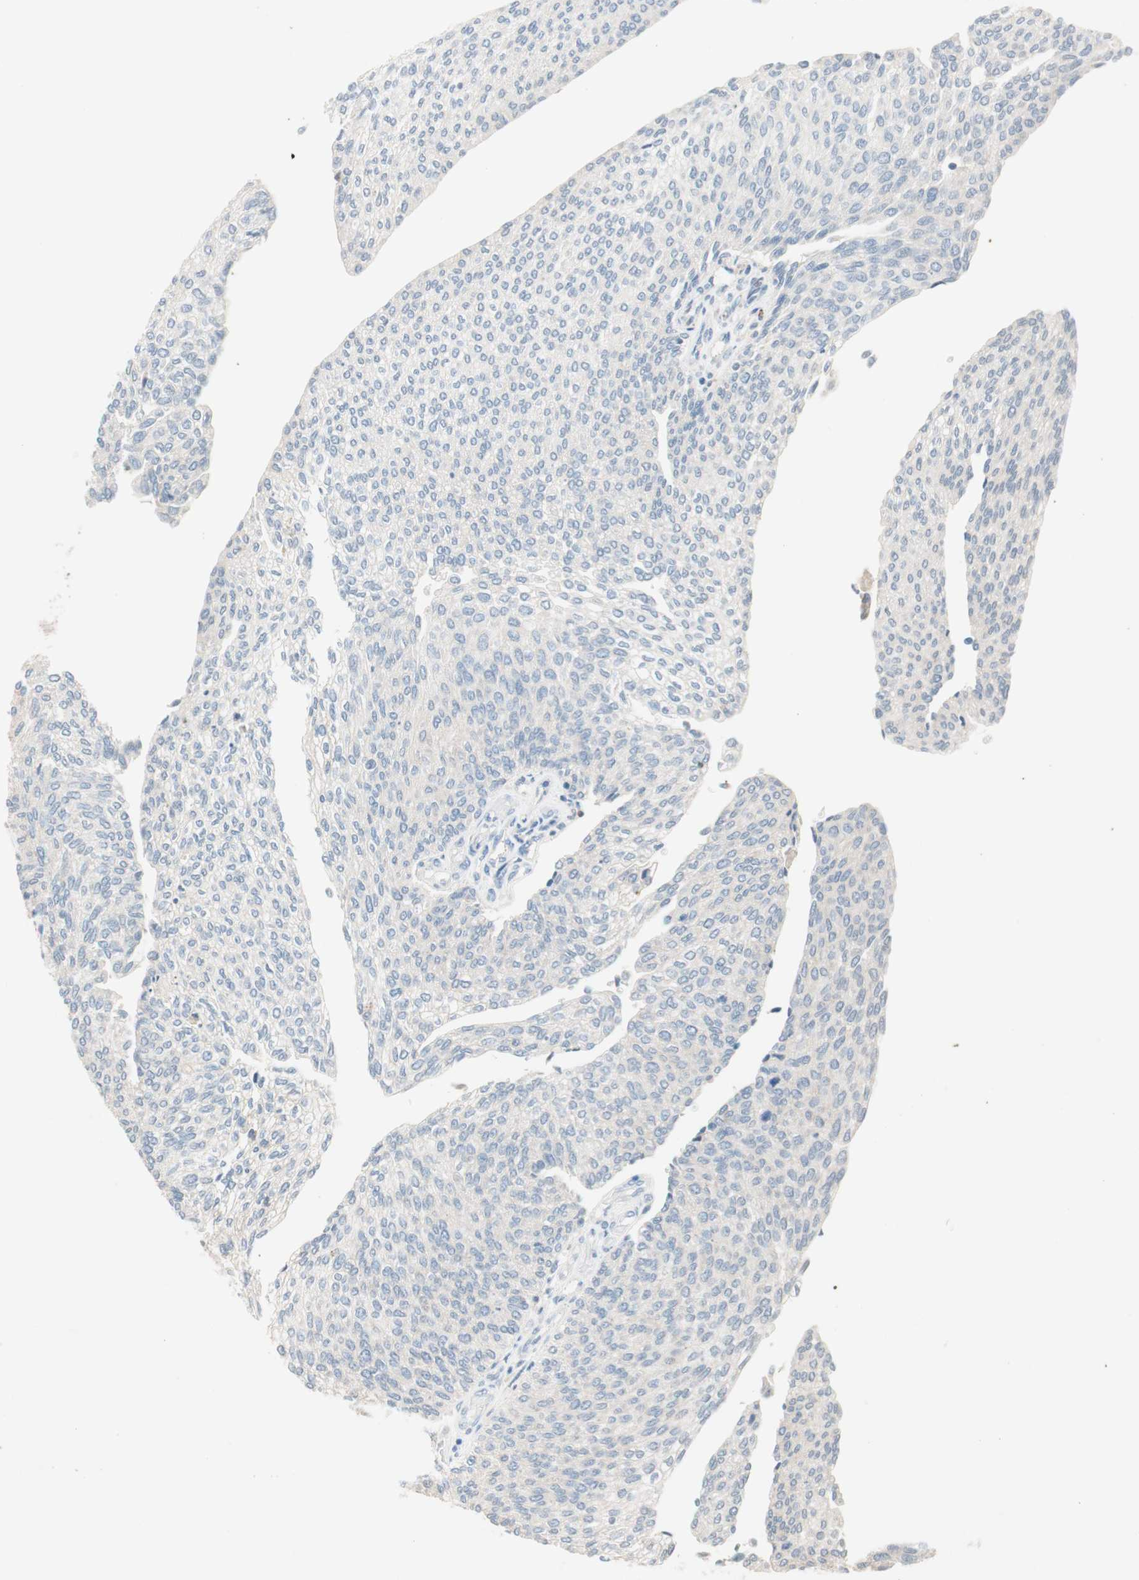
{"staining": {"intensity": "negative", "quantity": "none", "location": "none"}, "tissue": "urothelial cancer", "cell_type": "Tumor cells", "image_type": "cancer", "snomed": [{"axis": "morphology", "description": "Urothelial carcinoma, Low grade"}, {"axis": "topography", "description": "Urinary bladder"}], "caption": "Urothelial cancer was stained to show a protein in brown. There is no significant expression in tumor cells. (DAB immunohistochemistry, high magnification).", "gene": "PDZK1", "patient": {"sex": "female", "age": 79}}